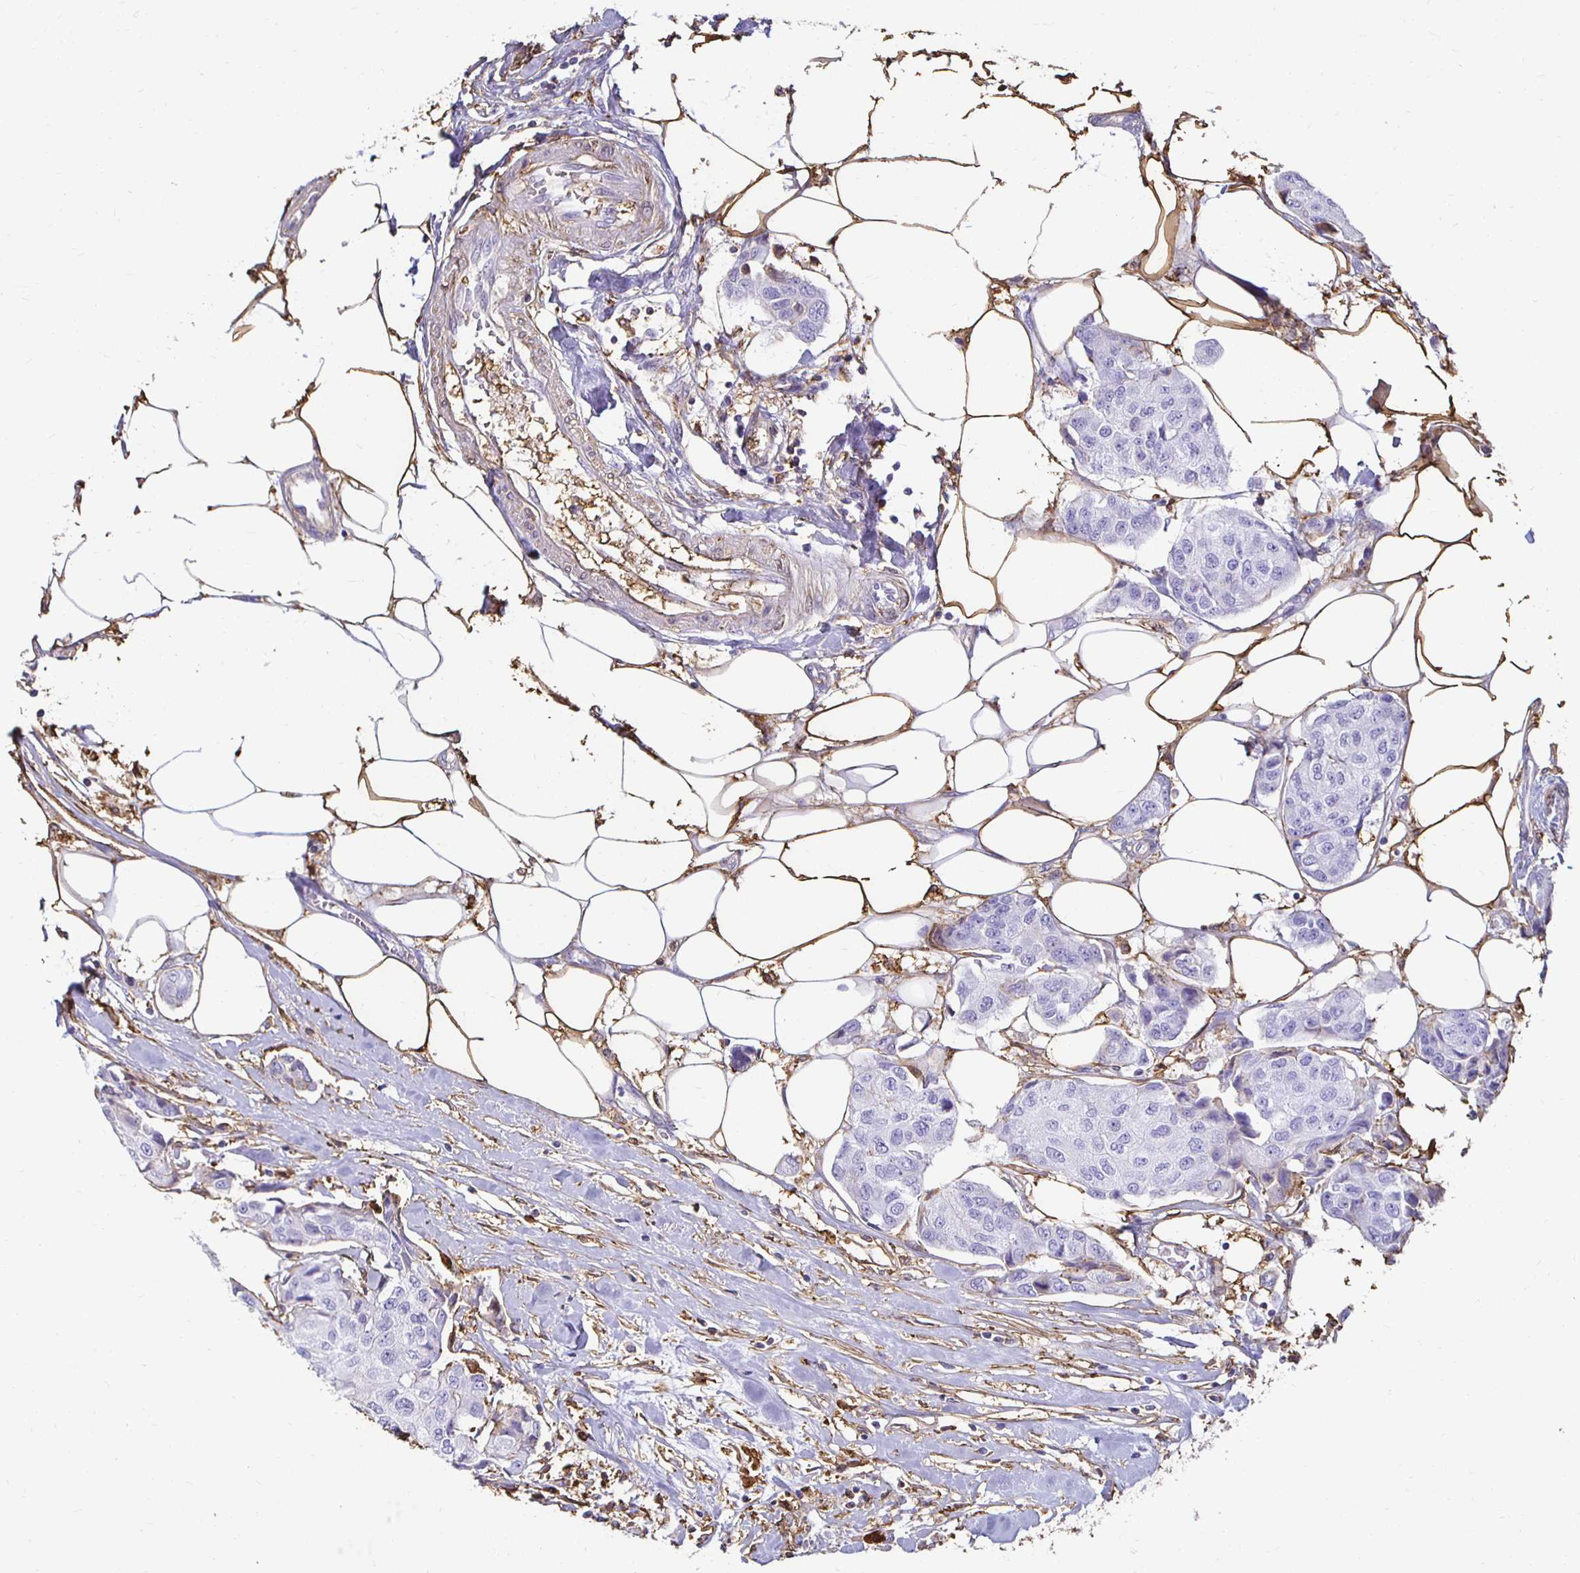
{"staining": {"intensity": "negative", "quantity": "none", "location": "none"}, "tissue": "breast cancer", "cell_type": "Tumor cells", "image_type": "cancer", "snomed": [{"axis": "morphology", "description": "Duct carcinoma"}, {"axis": "topography", "description": "Breast"}, {"axis": "topography", "description": "Lymph node"}], "caption": "This is an immunohistochemistry (IHC) histopathology image of breast invasive ductal carcinoma. There is no positivity in tumor cells.", "gene": "TAS1R3", "patient": {"sex": "female", "age": 80}}